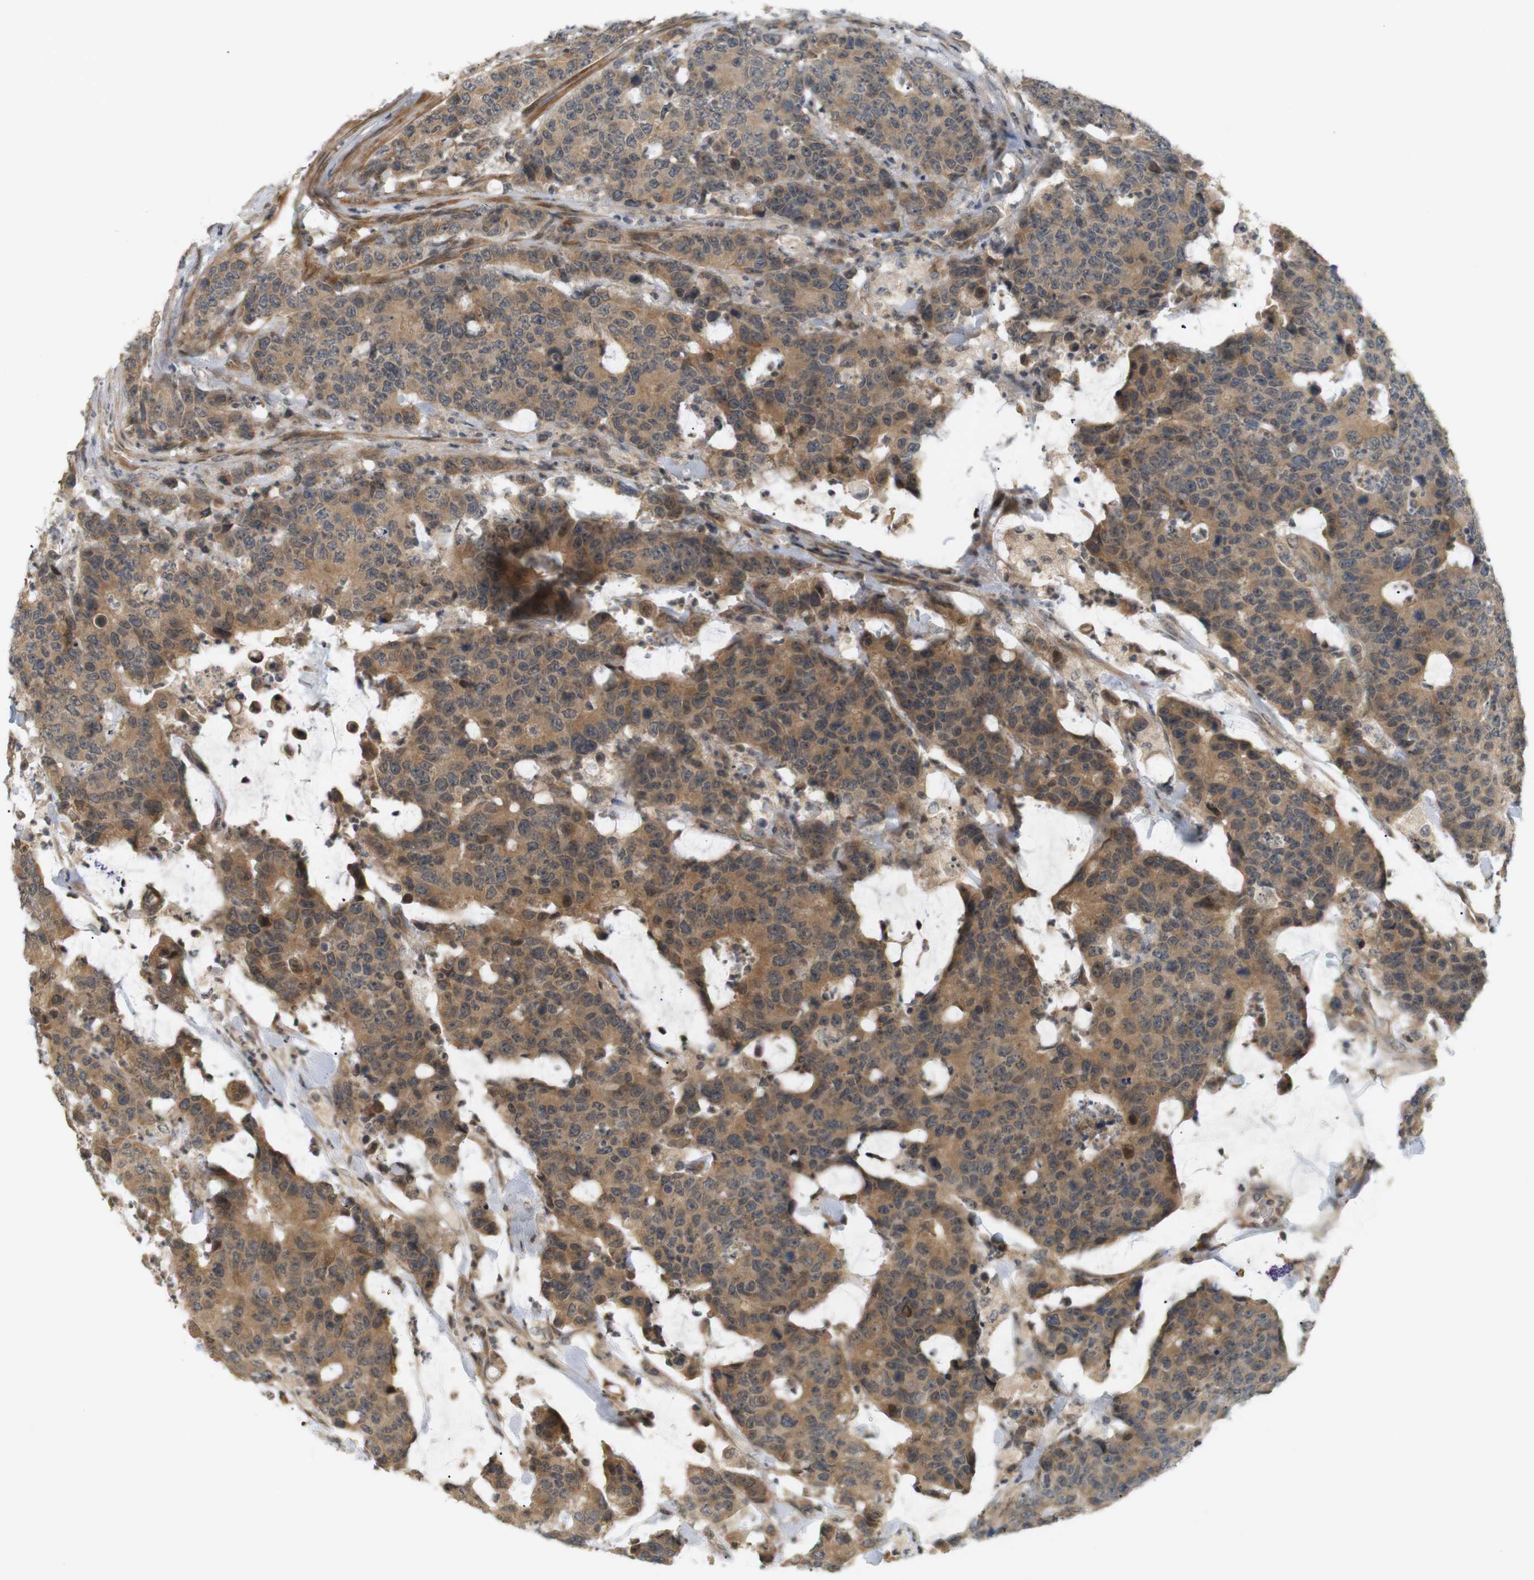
{"staining": {"intensity": "moderate", "quantity": ">75%", "location": "cytoplasmic/membranous"}, "tissue": "colorectal cancer", "cell_type": "Tumor cells", "image_type": "cancer", "snomed": [{"axis": "morphology", "description": "Adenocarcinoma, NOS"}, {"axis": "topography", "description": "Colon"}], "caption": "There is medium levels of moderate cytoplasmic/membranous staining in tumor cells of colorectal adenocarcinoma, as demonstrated by immunohistochemical staining (brown color).", "gene": "SOCS6", "patient": {"sex": "female", "age": 86}}